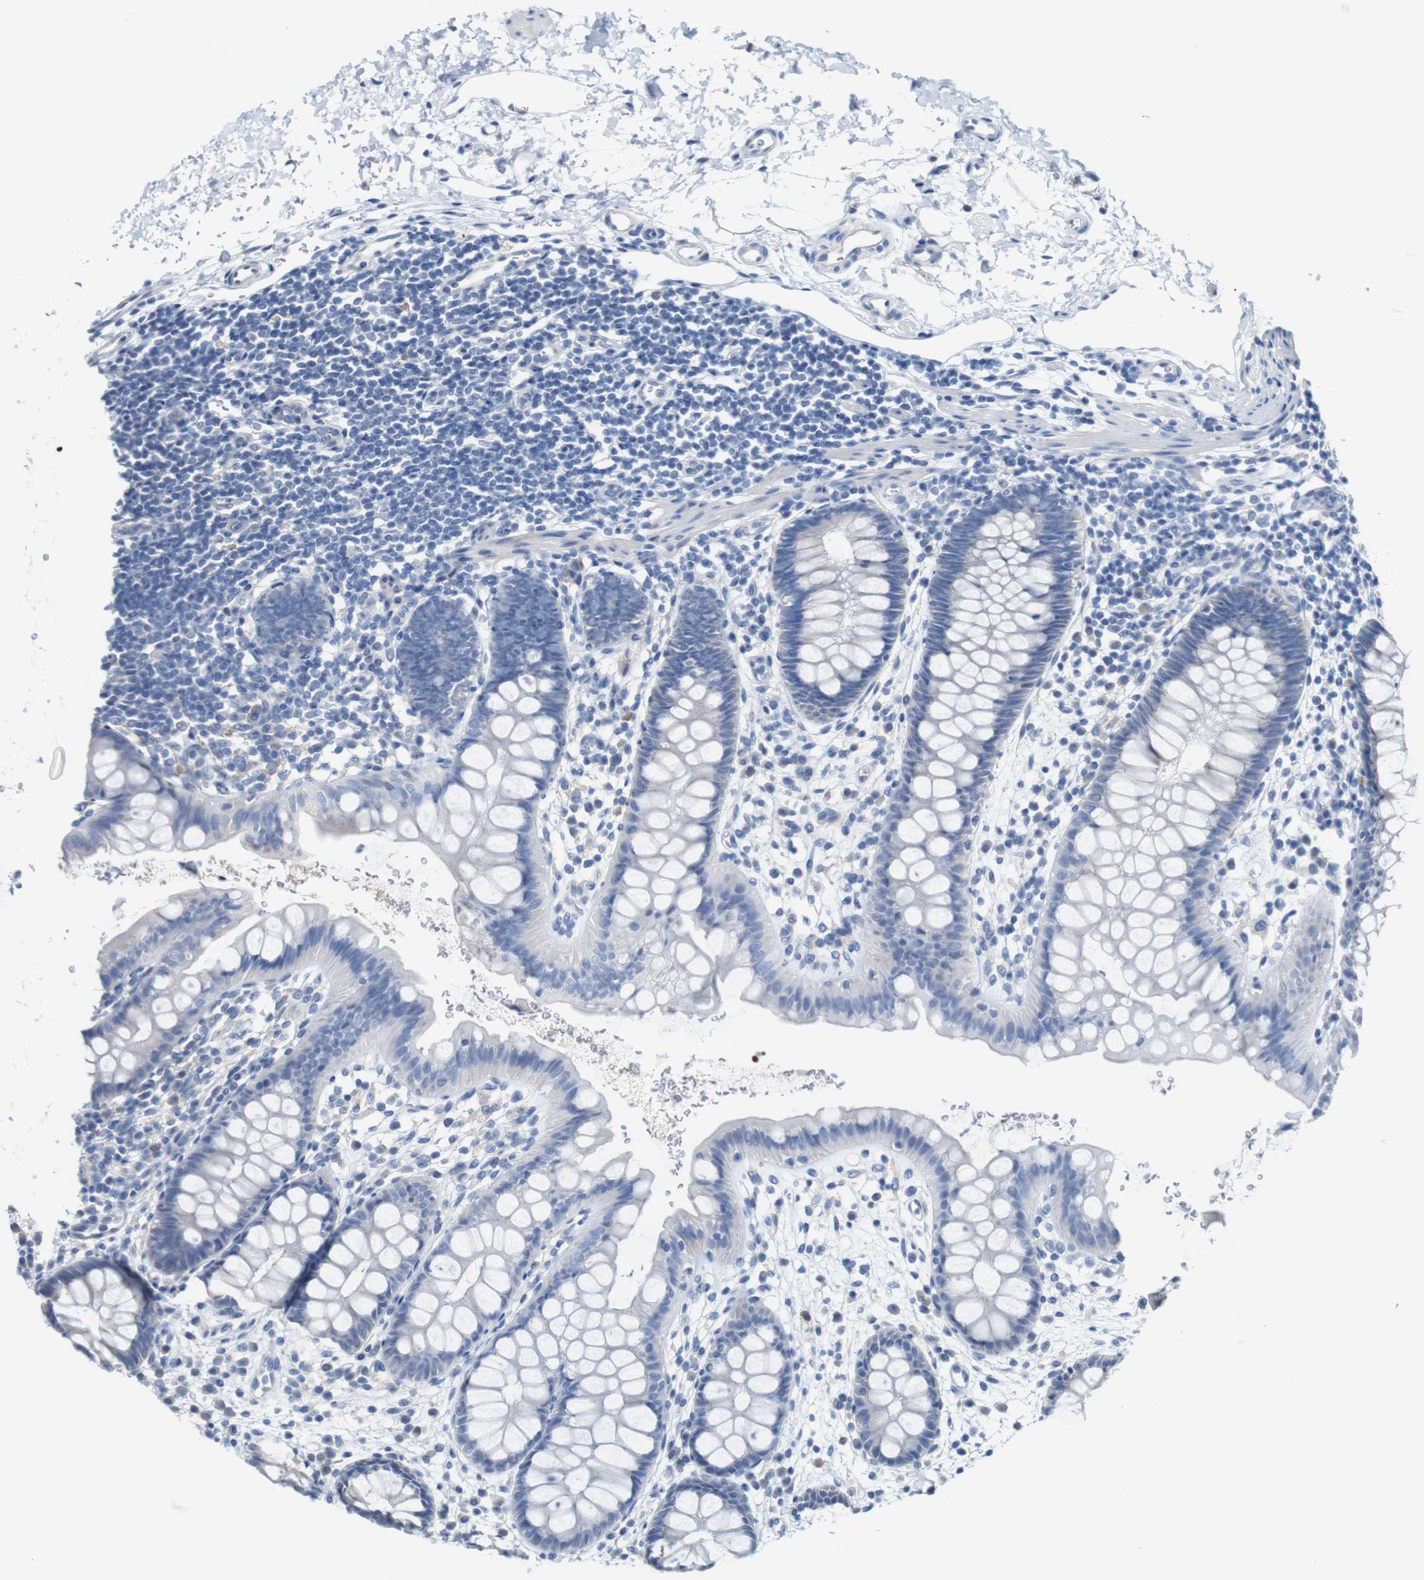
{"staining": {"intensity": "negative", "quantity": "none", "location": "none"}, "tissue": "rectum", "cell_type": "Glandular cells", "image_type": "normal", "snomed": [{"axis": "morphology", "description": "Normal tissue, NOS"}, {"axis": "topography", "description": "Rectum"}], "caption": "Immunohistochemistry (IHC) photomicrograph of benign rectum: human rectum stained with DAB displays no significant protein expression in glandular cells.", "gene": "IGSF8", "patient": {"sex": "female", "age": 24}}